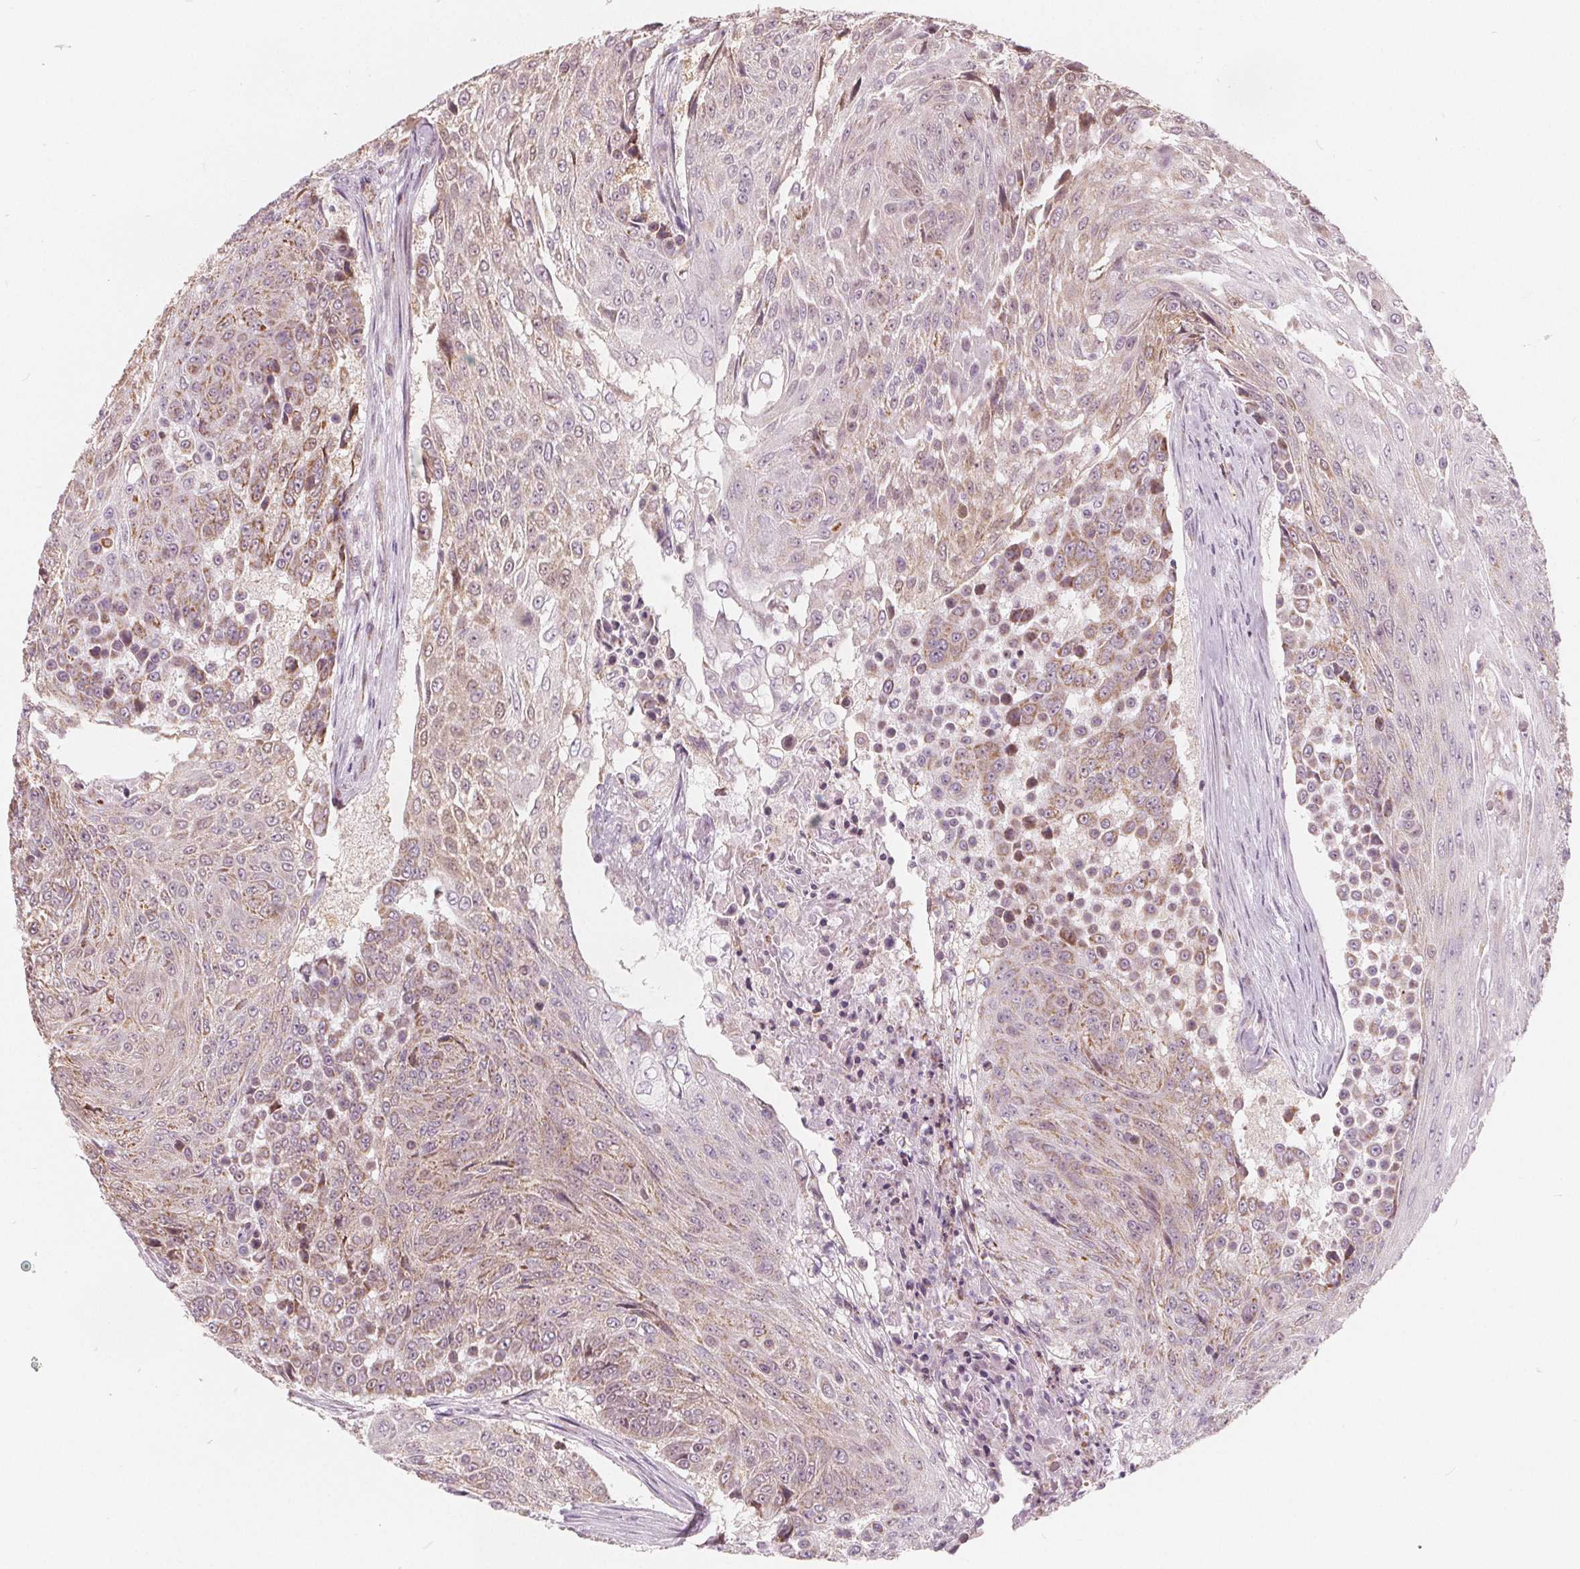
{"staining": {"intensity": "weak", "quantity": "25%-75%", "location": "cytoplasmic/membranous"}, "tissue": "urothelial cancer", "cell_type": "Tumor cells", "image_type": "cancer", "snomed": [{"axis": "morphology", "description": "Urothelial carcinoma, High grade"}, {"axis": "topography", "description": "Urinary bladder"}], "caption": "IHC photomicrograph of human urothelial carcinoma (high-grade) stained for a protein (brown), which demonstrates low levels of weak cytoplasmic/membranous positivity in approximately 25%-75% of tumor cells.", "gene": "NUP210L", "patient": {"sex": "female", "age": 63}}